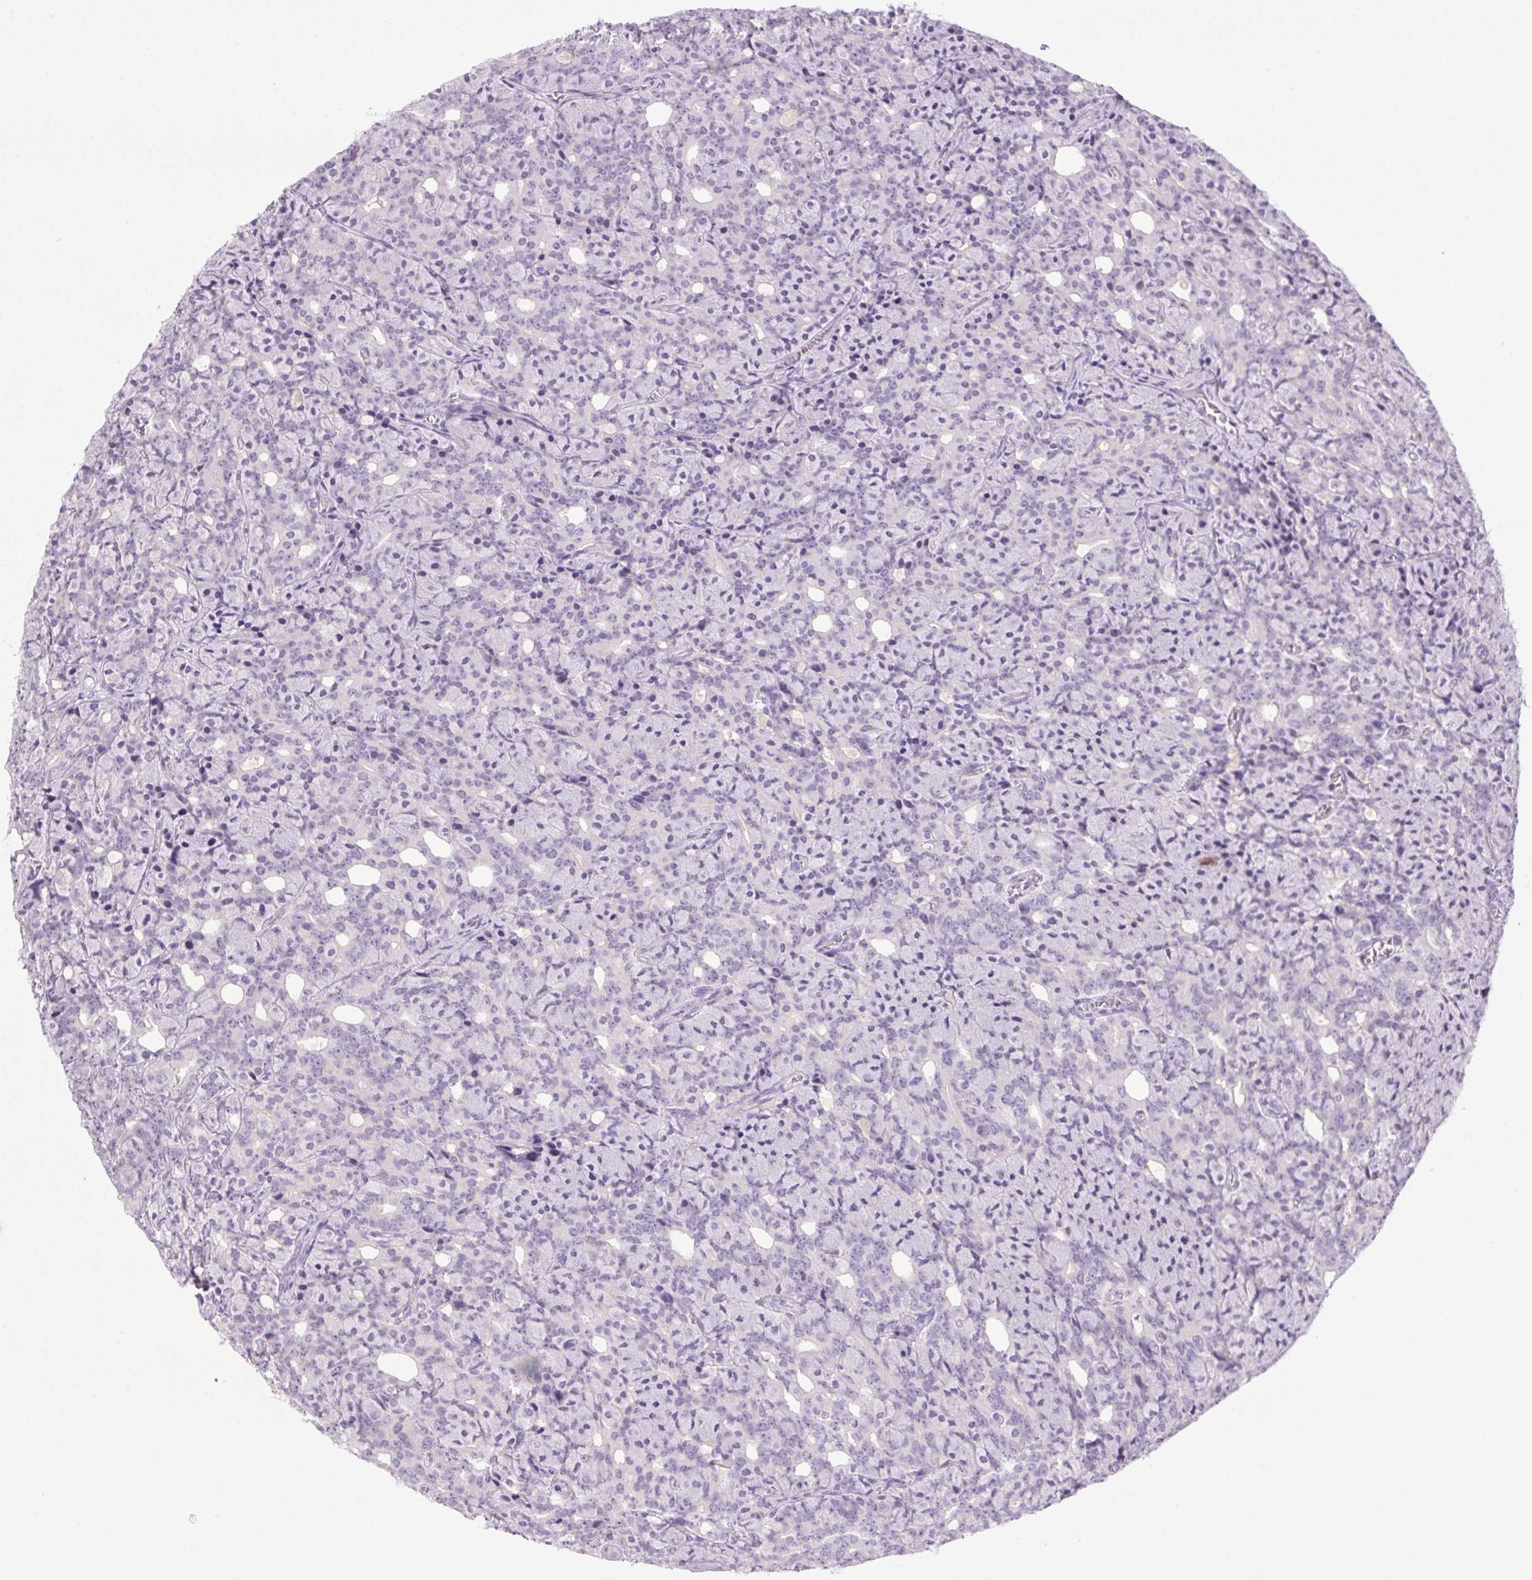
{"staining": {"intensity": "negative", "quantity": "none", "location": "none"}, "tissue": "prostate cancer", "cell_type": "Tumor cells", "image_type": "cancer", "snomed": [{"axis": "morphology", "description": "Adenocarcinoma, High grade"}, {"axis": "topography", "description": "Prostate"}], "caption": "Tumor cells show no significant protein staining in prostate cancer (high-grade adenocarcinoma). (DAB (3,3'-diaminobenzidine) immunohistochemistry (IHC) visualized using brightfield microscopy, high magnification).", "gene": "POPDC2", "patient": {"sex": "male", "age": 84}}